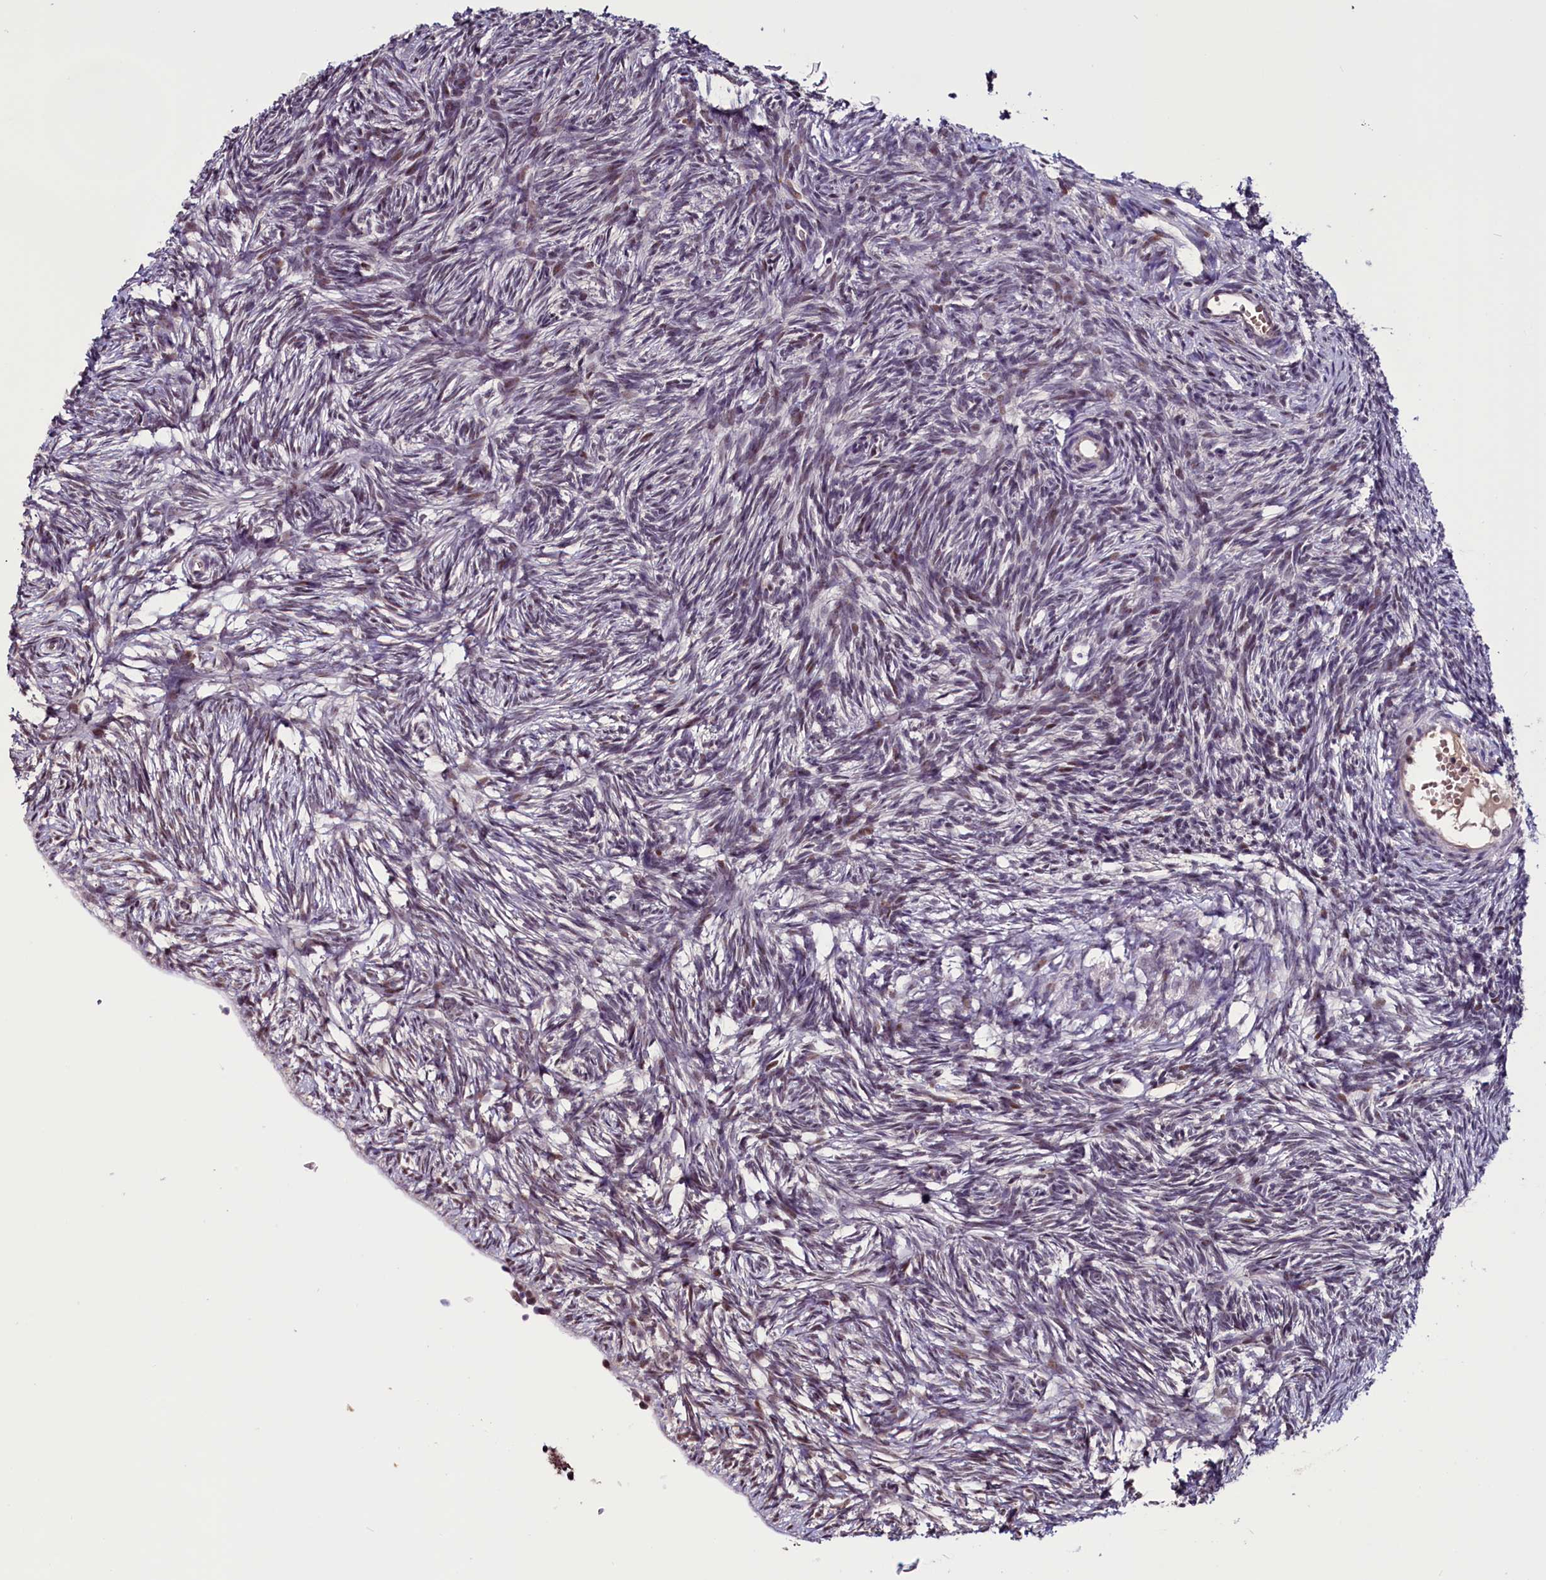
{"staining": {"intensity": "weak", "quantity": "<25%", "location": "nuclear"}, "tissue": "ovary", "cell_type": "Ovarian stroma cells", "image_type": "normal", "snomed": [{"axis": "morphology", "description": "Normal tissue, NOS"}, {"axis": "topography", "description": "Ovary"}], "caption": "This image is of unremarkable ovary stained with immunohistochemistry (IHC) to label a protein in brown with the nuclei are counter-stained blue. There is no expression in ovarian stroma cells. (DAB (3,3'-diaminobenzidine) immunohistochemistry (IHC) with hematoxylin counter stain).", "gene": "RNMT", "patient": {"sex": "female", "age": 51}}